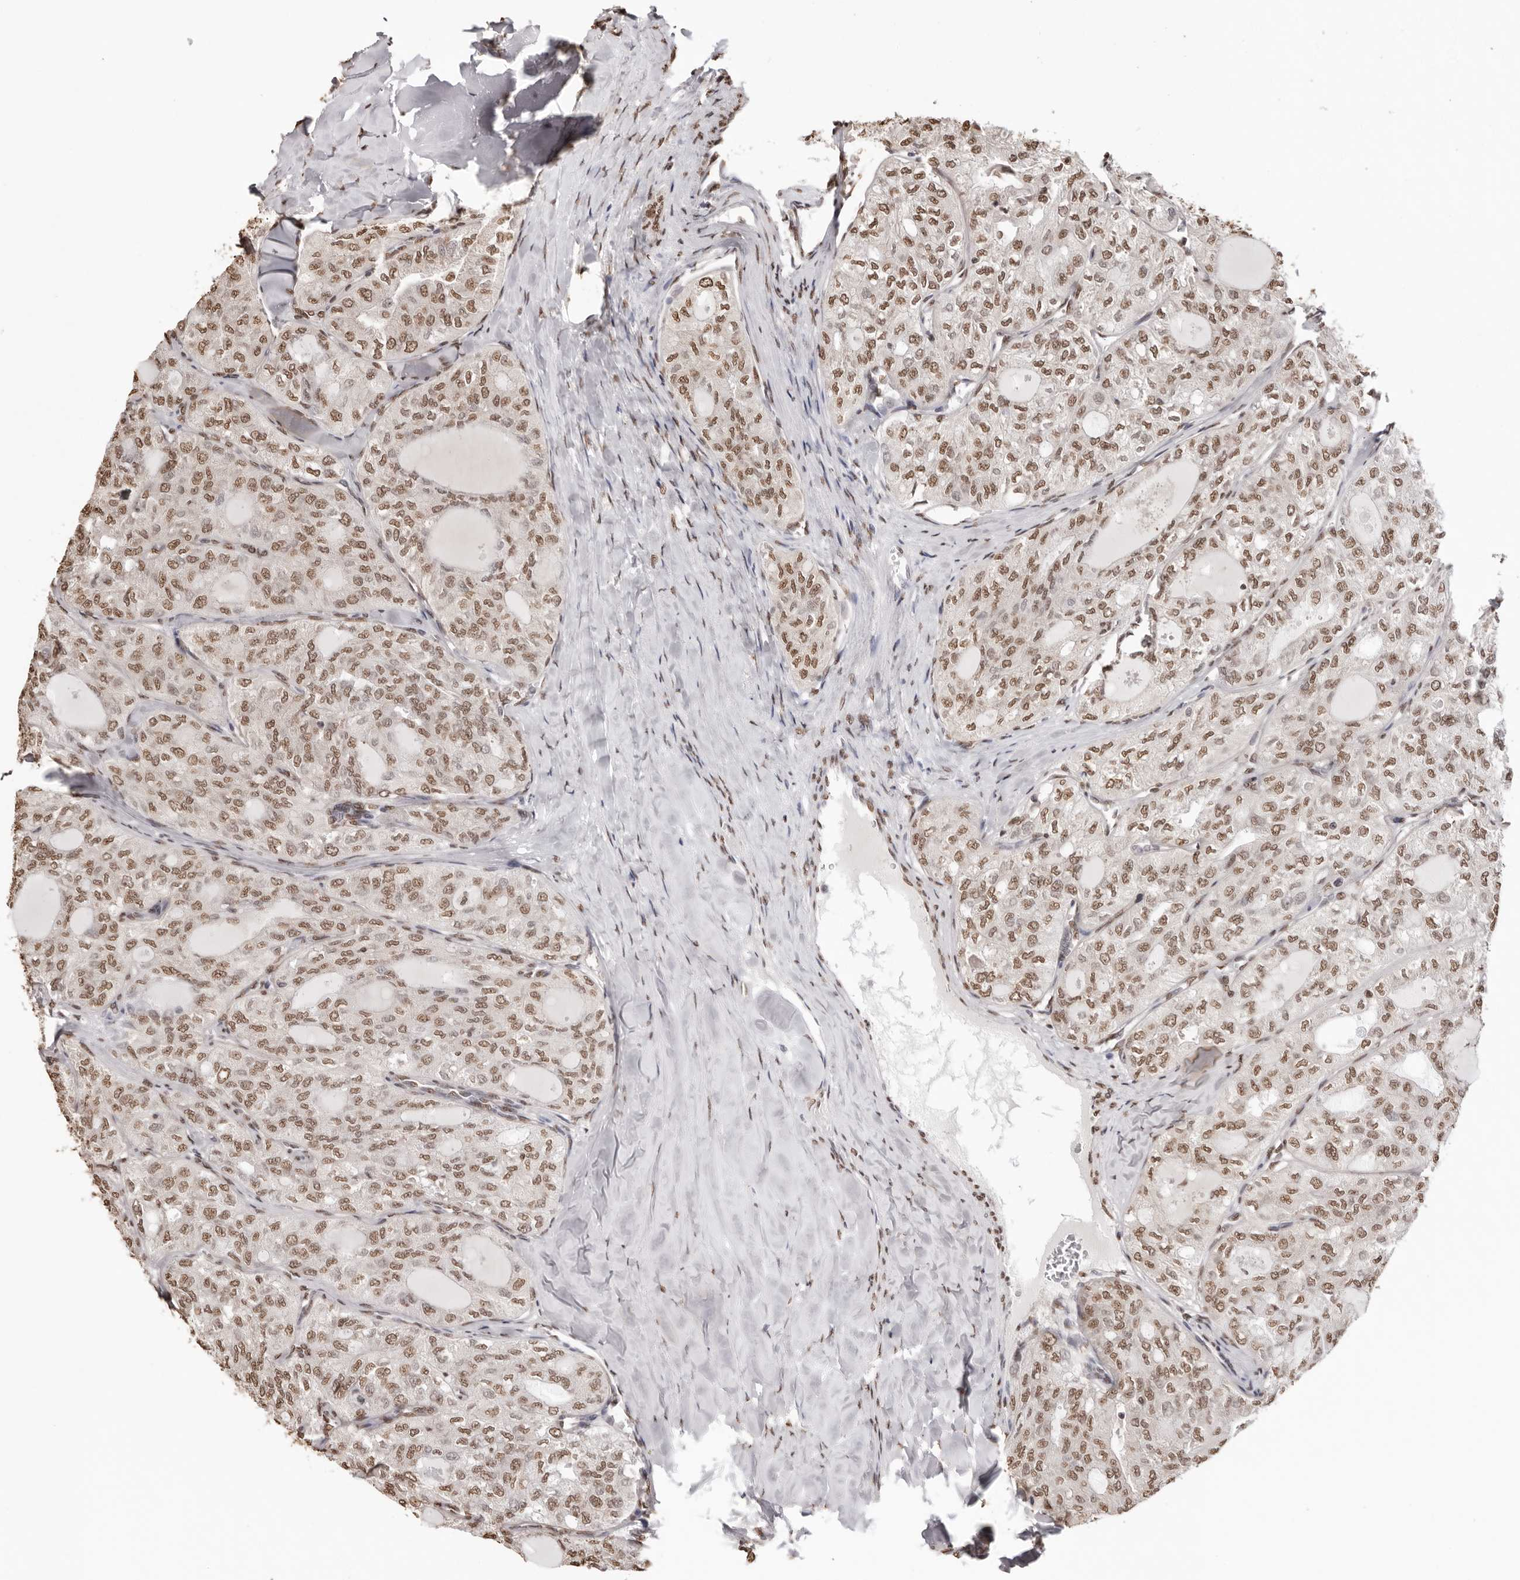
{"staining": {"intensity": "moderate", "quantity": ">75%", "location": "nuclear"}, "tissue": "thyroid cancer", "cell_type": "Tumor cells", "image_type": "cancer", "snomed": [{"axis": "morphology", "description": "Follicular adenoma carcinoma, NOS"}, {"axis": "topography", "description": "Thyroid gland"}], "caption": "Immunohistochemical staining of human thyroid follicular adenoma carcinoma demonstrates medium levels of moderate nuclear protein expression in approximately >75% of tumor cells.", "gene": "OLIG3", "patient": {"sex": "male", "age": 75}}